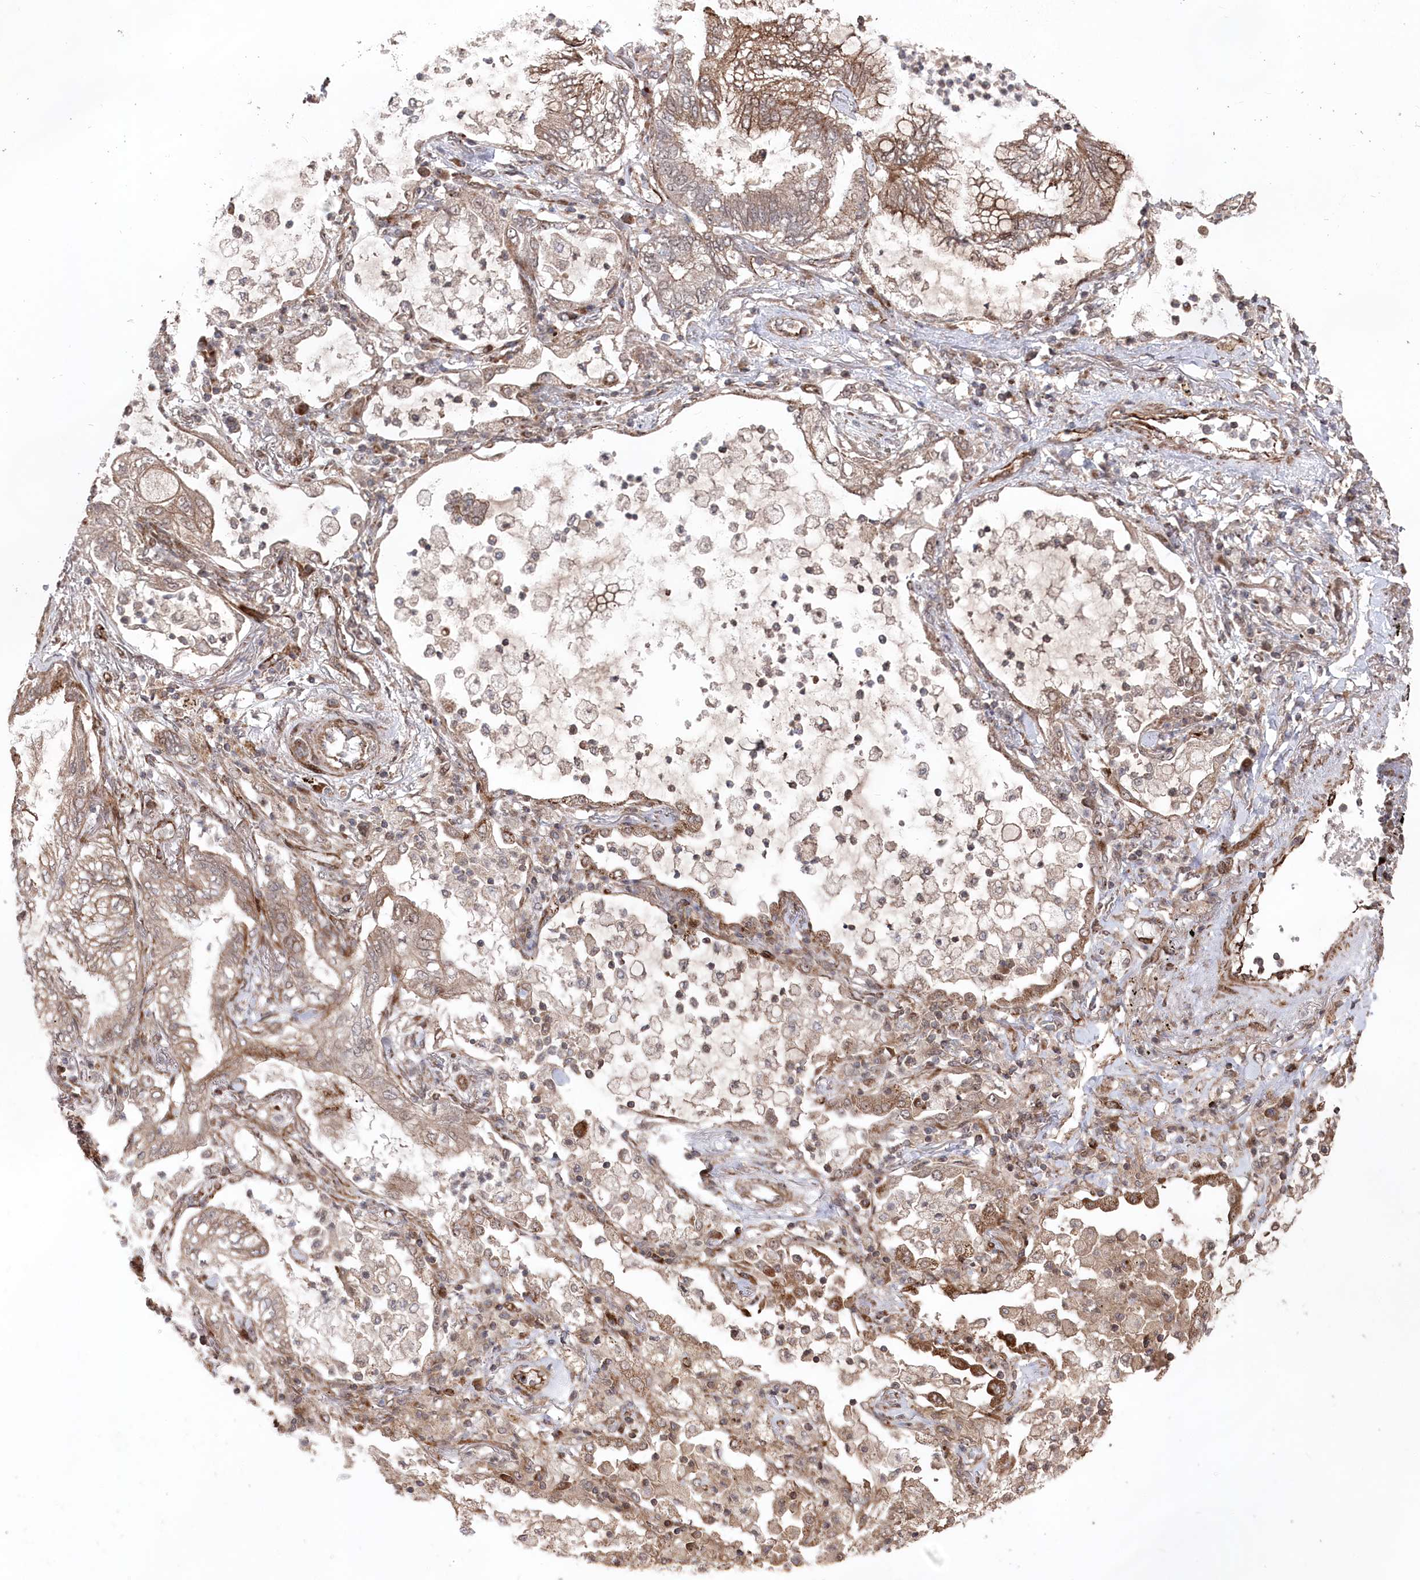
{"staining": {"intensity": "moderate", "quantity": ">75%", "location": "cytoplasmic/membranous"}, "tissue": "lung cancer", "cell_type": "Tumor cells", "image_type": "cancer", "snomed": [{"axis": "morphology", "description": "Adenocarcinoma, NOS"}, {"axis": "topography", "description": "Lung"}], "caption": "About >75% of tumor cells in human lung cancer reveal moderate cytoplasmic/membranous protein staining as visualized by brown immunohistochemical staining.", "gene": "POLR3A", "patient": {"sex": "female", "age": 70}}